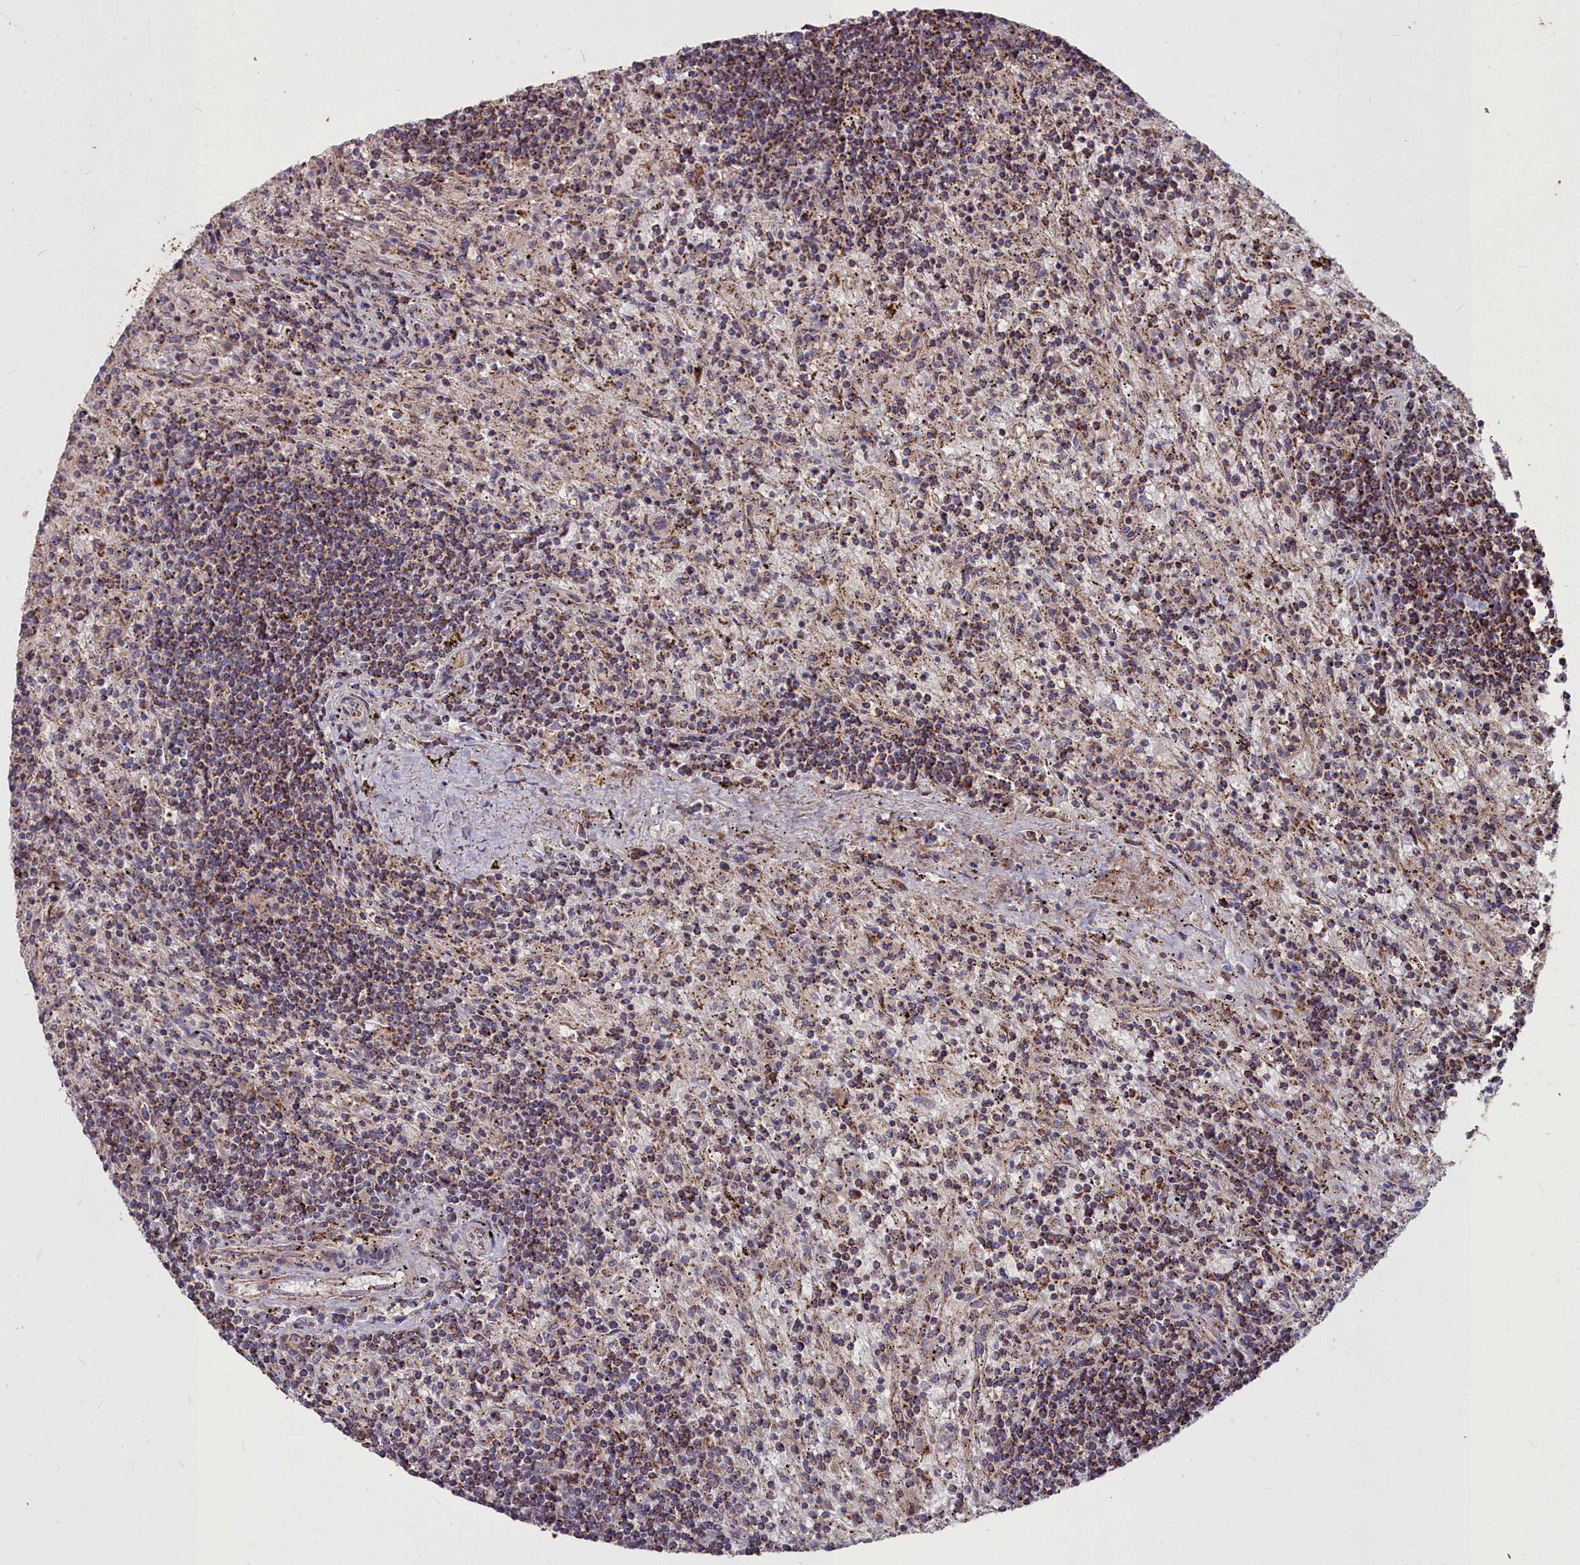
{"staining": {"intensity": "moderate", "quantity": "25%-75%", "location": "cytoplasmic/membranous"}, "tissue": "lymphoma", "cell_type": "Tumor cells", "image_type": "cancer", "snomed": [{"axis": "morphology", "description": "Malignant lymphoma, non-Hodgkin's type, Low grade"}, {"axis": "topography", "description": "Spleen"}], "caption": "An IHC histopathology image of tumor tissue is shown. Protein staining in brown highlights moderate cytoplasmic/membranous positivity in low-grade malignant lymphoma, non-Hodgkin's type within tumor cells. The protein is stained brown, and the nuclei are stained in blue (DAB IHC with brightfield microscopy, high magnification).", "gene": "COX11", "patient": {"sex": "male", "age": 76}}